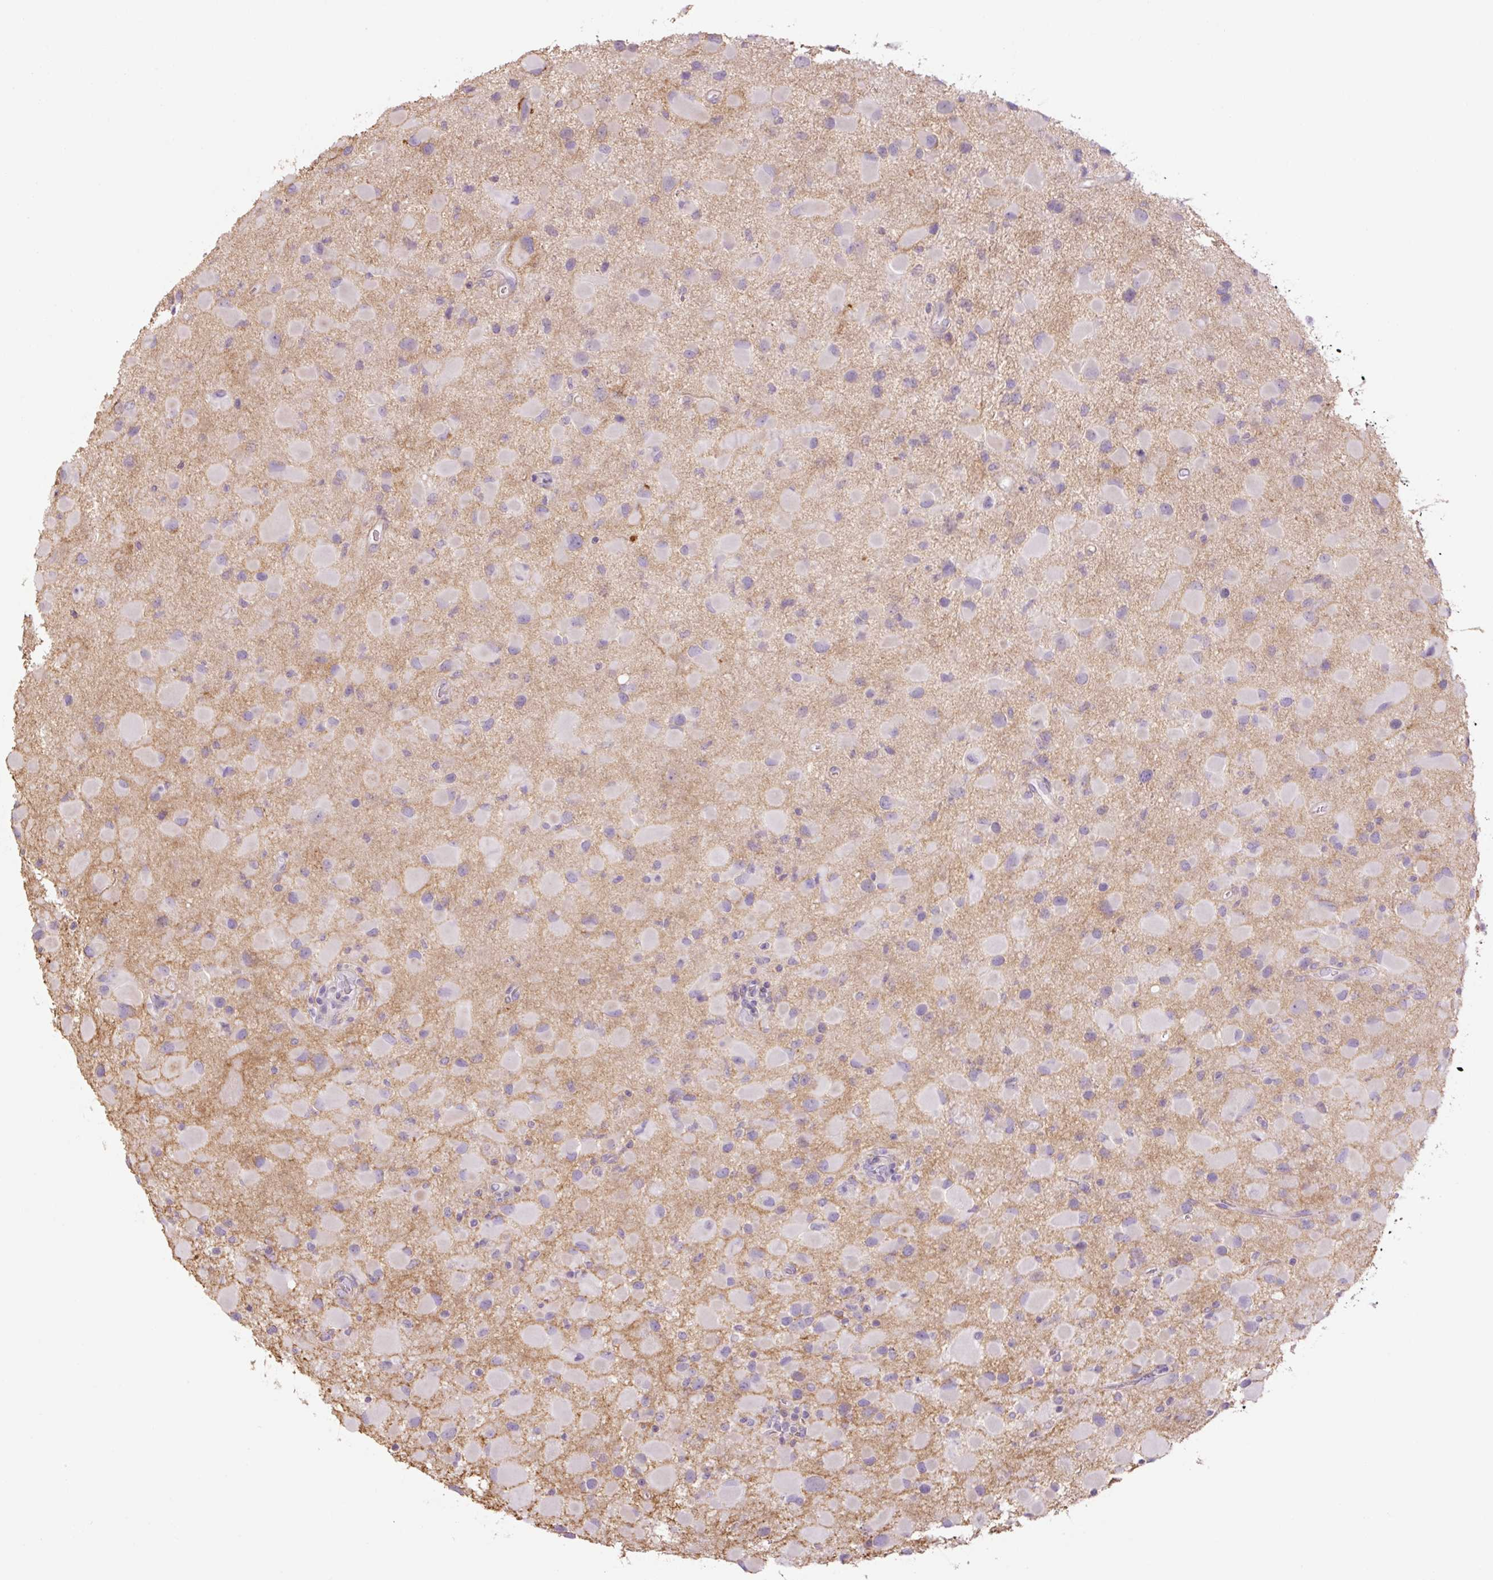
{"staining": {"intensity": "negative", "quantity": "none", "location": "none"}, "tissue": "glioma", "cell_type": "Tumor cells", "image_type": "cancer", "snomed": [{"axis": "morphology", "description": "Glioma, malignant, Low grade"}, {"axis": "topography", "description": "Brain"}], "caption": "The photomicrograph demonstrates no significant positivity in tumor cells of glioma. (DAB (3,3'-diaminobenzidine) immunohistochemistry, high magnification).", "gene": "GRID2", "patient": {"sex": "female", "age": 32}}